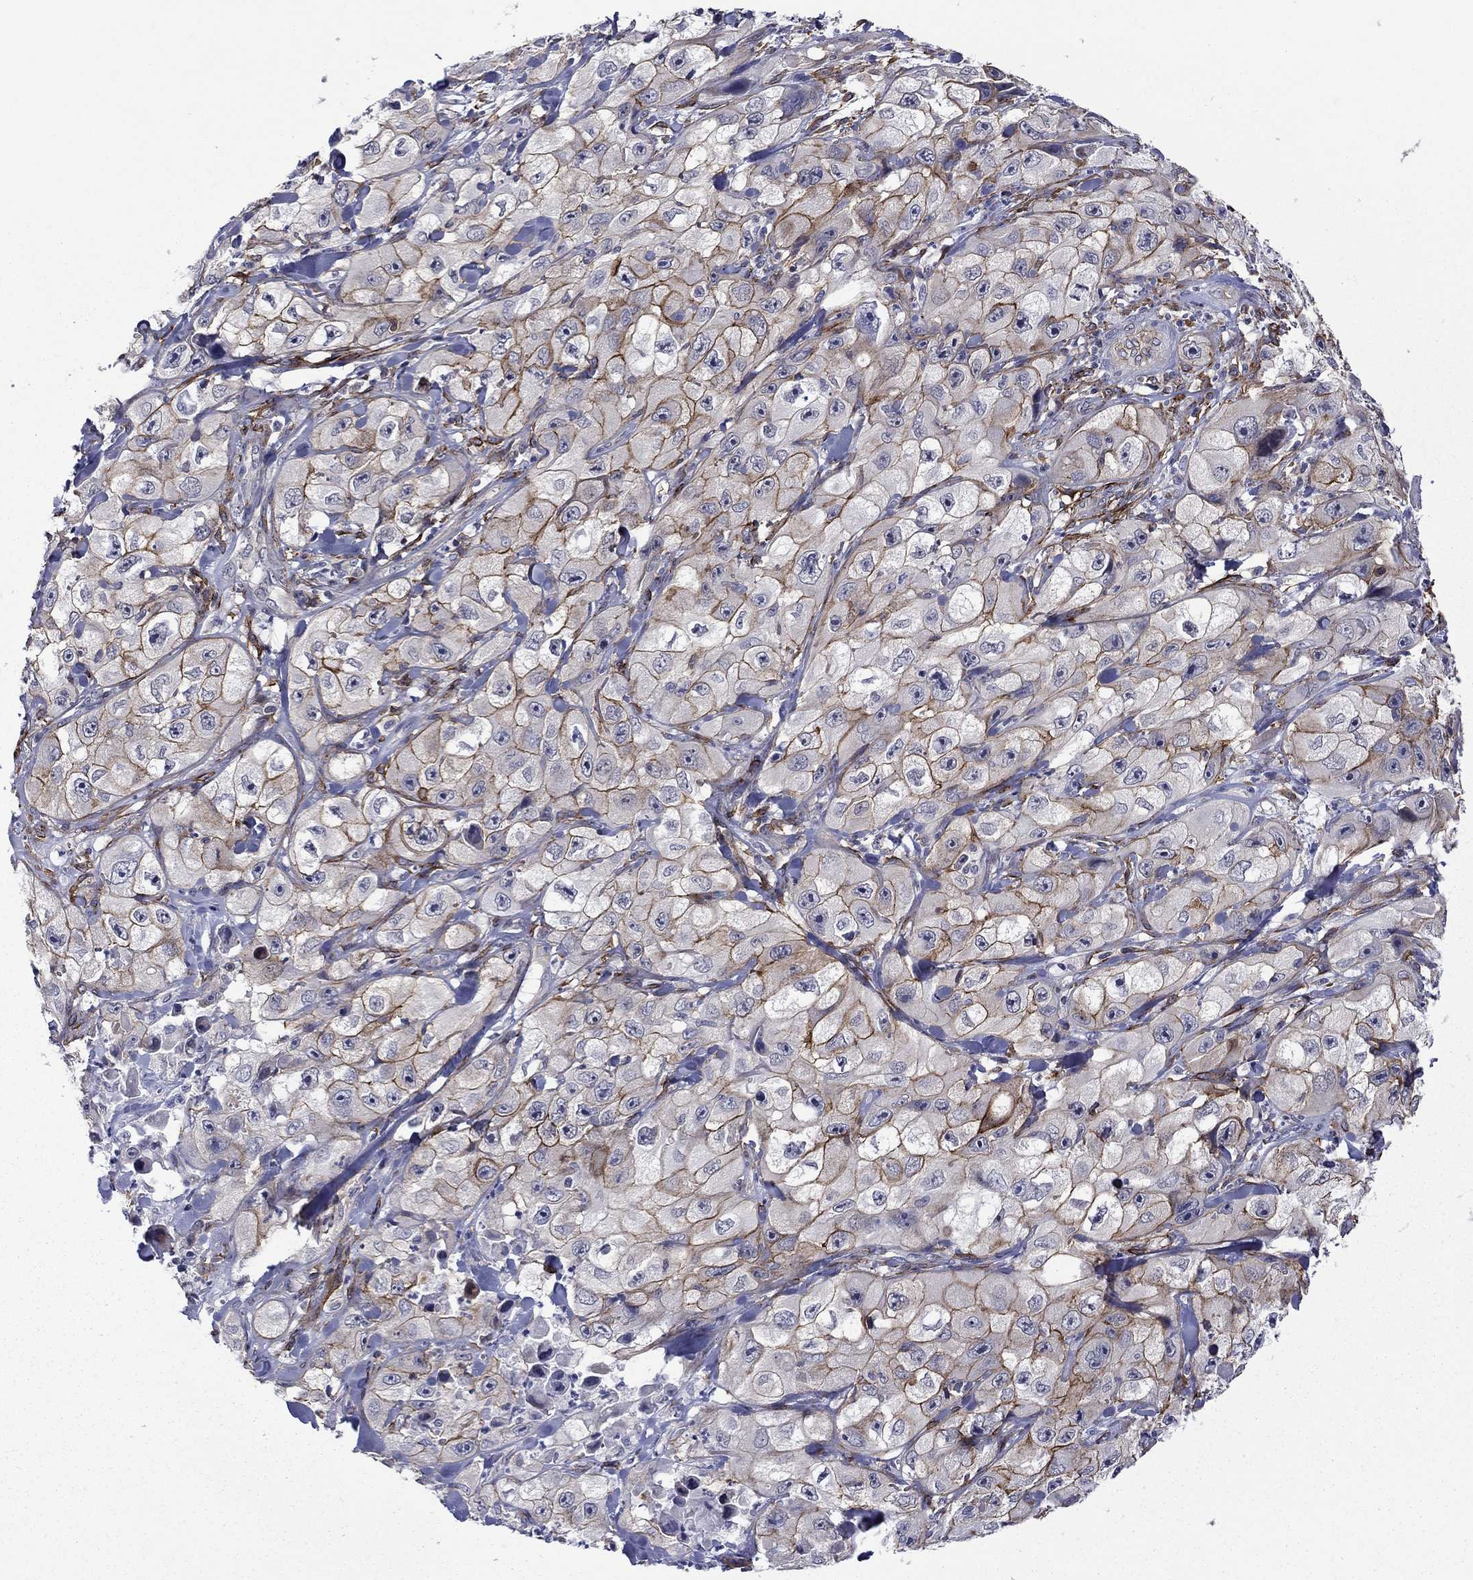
{"staining": {"intensity": "strong", "quantity": "25%-75%", "location": "cytoplasmic/membranous"}, "tissue": "skin cancer", "cell_type": "Tumor cells", "image_type": "cancer", "snomed": [{"axis": "morphology", "description": "Squamous cell carcinoma, NOS"}, {"axis": "topography", "description": "Skin"}, {"axis": "topography", "description": "Subcutis"}], "caption": "Immunohistochemical staining of human squamous cell carcinoma (skin) shows high levels of strong cytoplasmic/membranous expression in about 25%-75% of tumor cells.", "gene": "LMO7", "patient": {"sex": "male", "age": 73}}